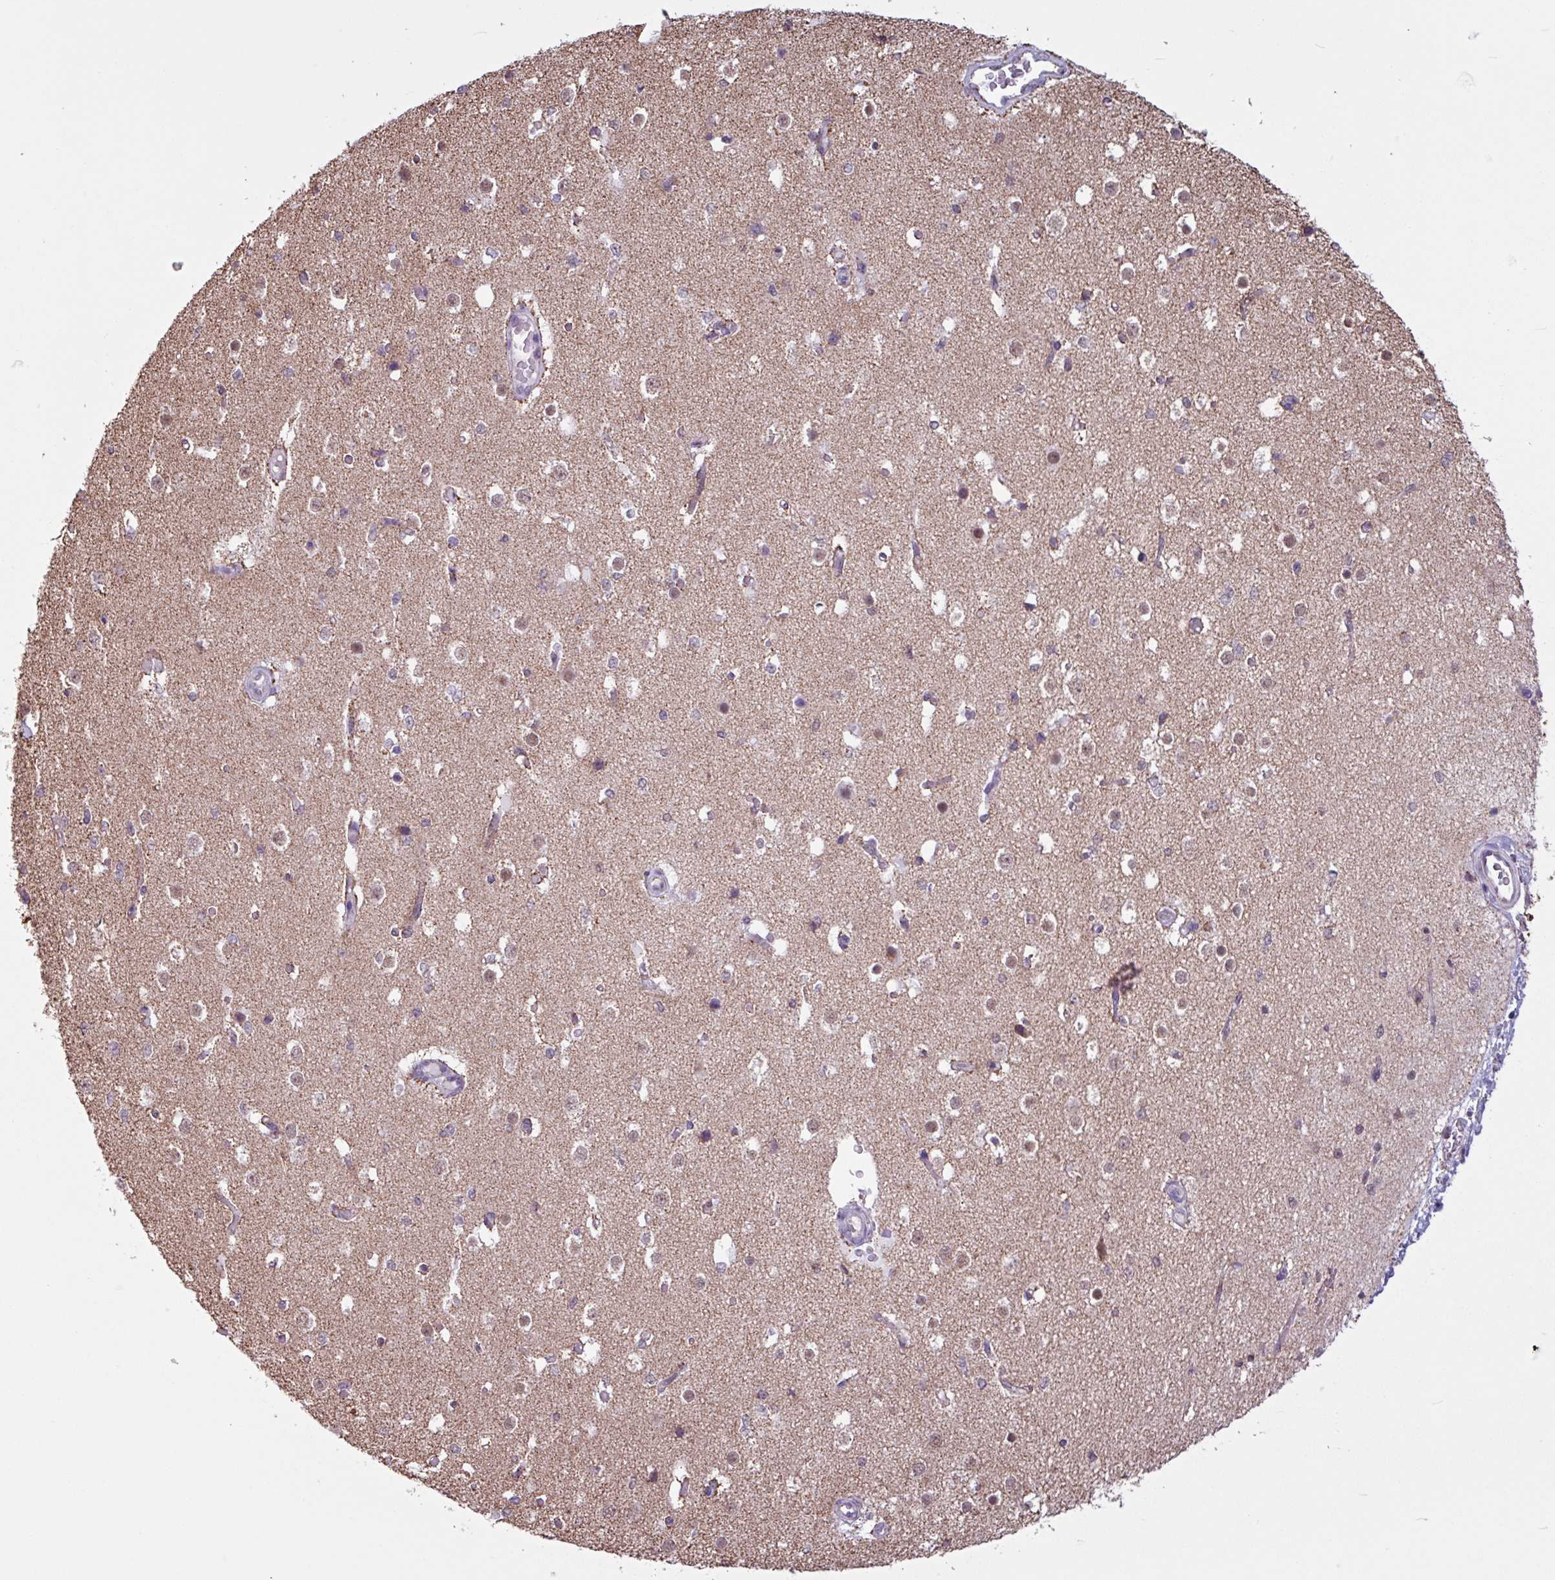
{"staining": {"intensity": "weak", "quantity": "25%-75%", "location": "cytoplasmic/membranous"}, "tissue": "cerebral cortex", "cell_type": "Endothelial cells", "image_type": "normal", "snomed": [{"axis": "morphology", "description": "Normal tissue, NOS"}, {"axis": "morphology", "description": "Inflammation, NOS"}, {"axis": "topography", "description": "Cerebral cortex"}], "caption": "IHC (DAB (3,3'-diaminobenzidine)) staining of benign cerebral cortex exhibits weak cytoplasmic/membranous protein positivity in about 25%-75% of endothelial cells.", "gene": "ALG8", "patient": {"sex": "male", "age": 6}}